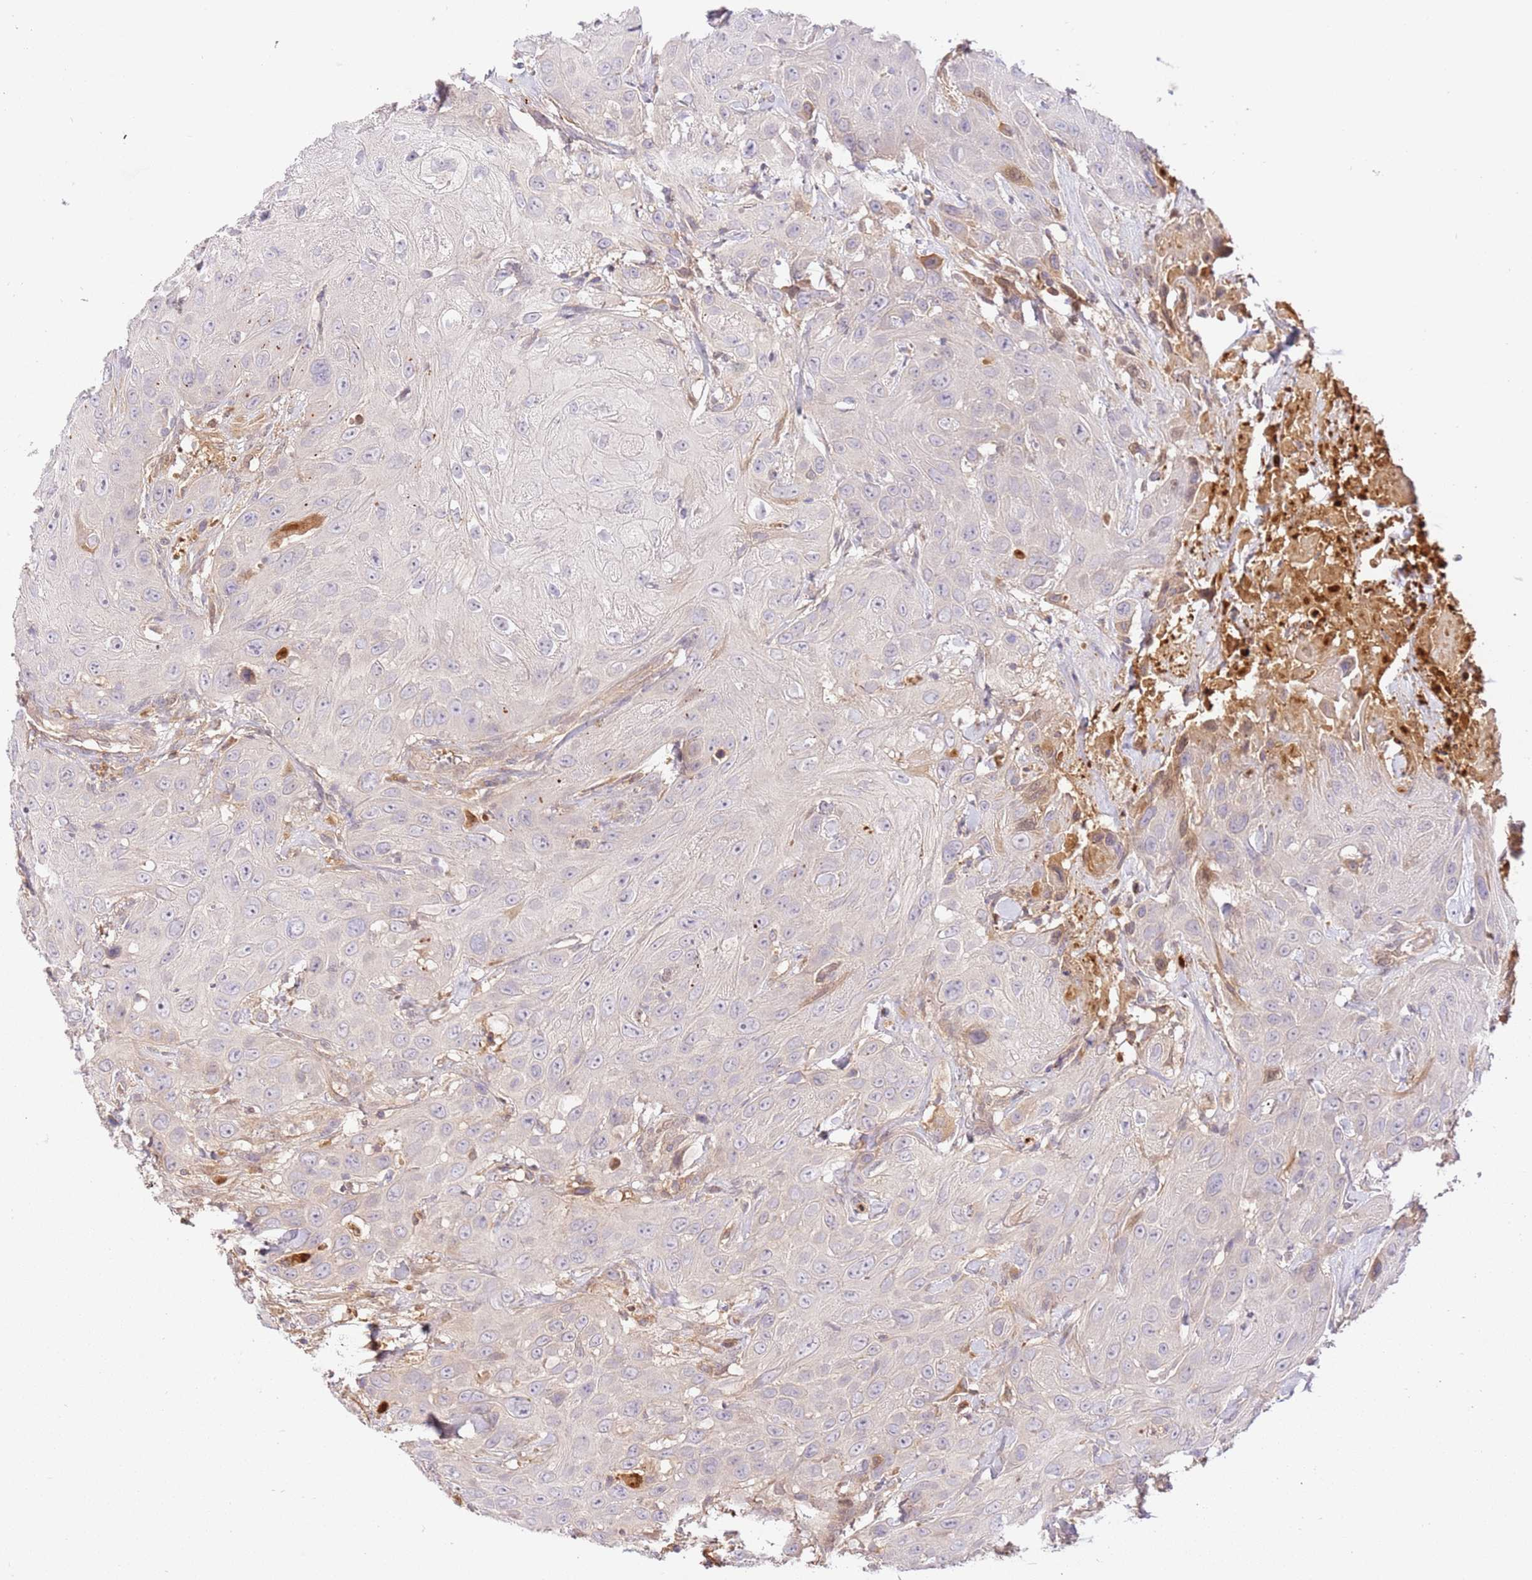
{"staining": {"intensity": "negative", "quantity": "none", "location": "none"}, "tissue": "head and neck cancer", "cell_type": "Tumor cells", "image_type": "cancer", "snomed": [{"axis": "morphology", "description": "Squamous cell carcinoma, NOS"}, {"axis": "topography", "description": "Head-Neck"}], "caption": "An image of human head and neck cancer (squamous cell carcinoma) is negative for staining in tumor cells. (DAB IHC with hematoxylin counter stain).", "gene": "C8G", "patient": {"sex": "male", "age": 81}}